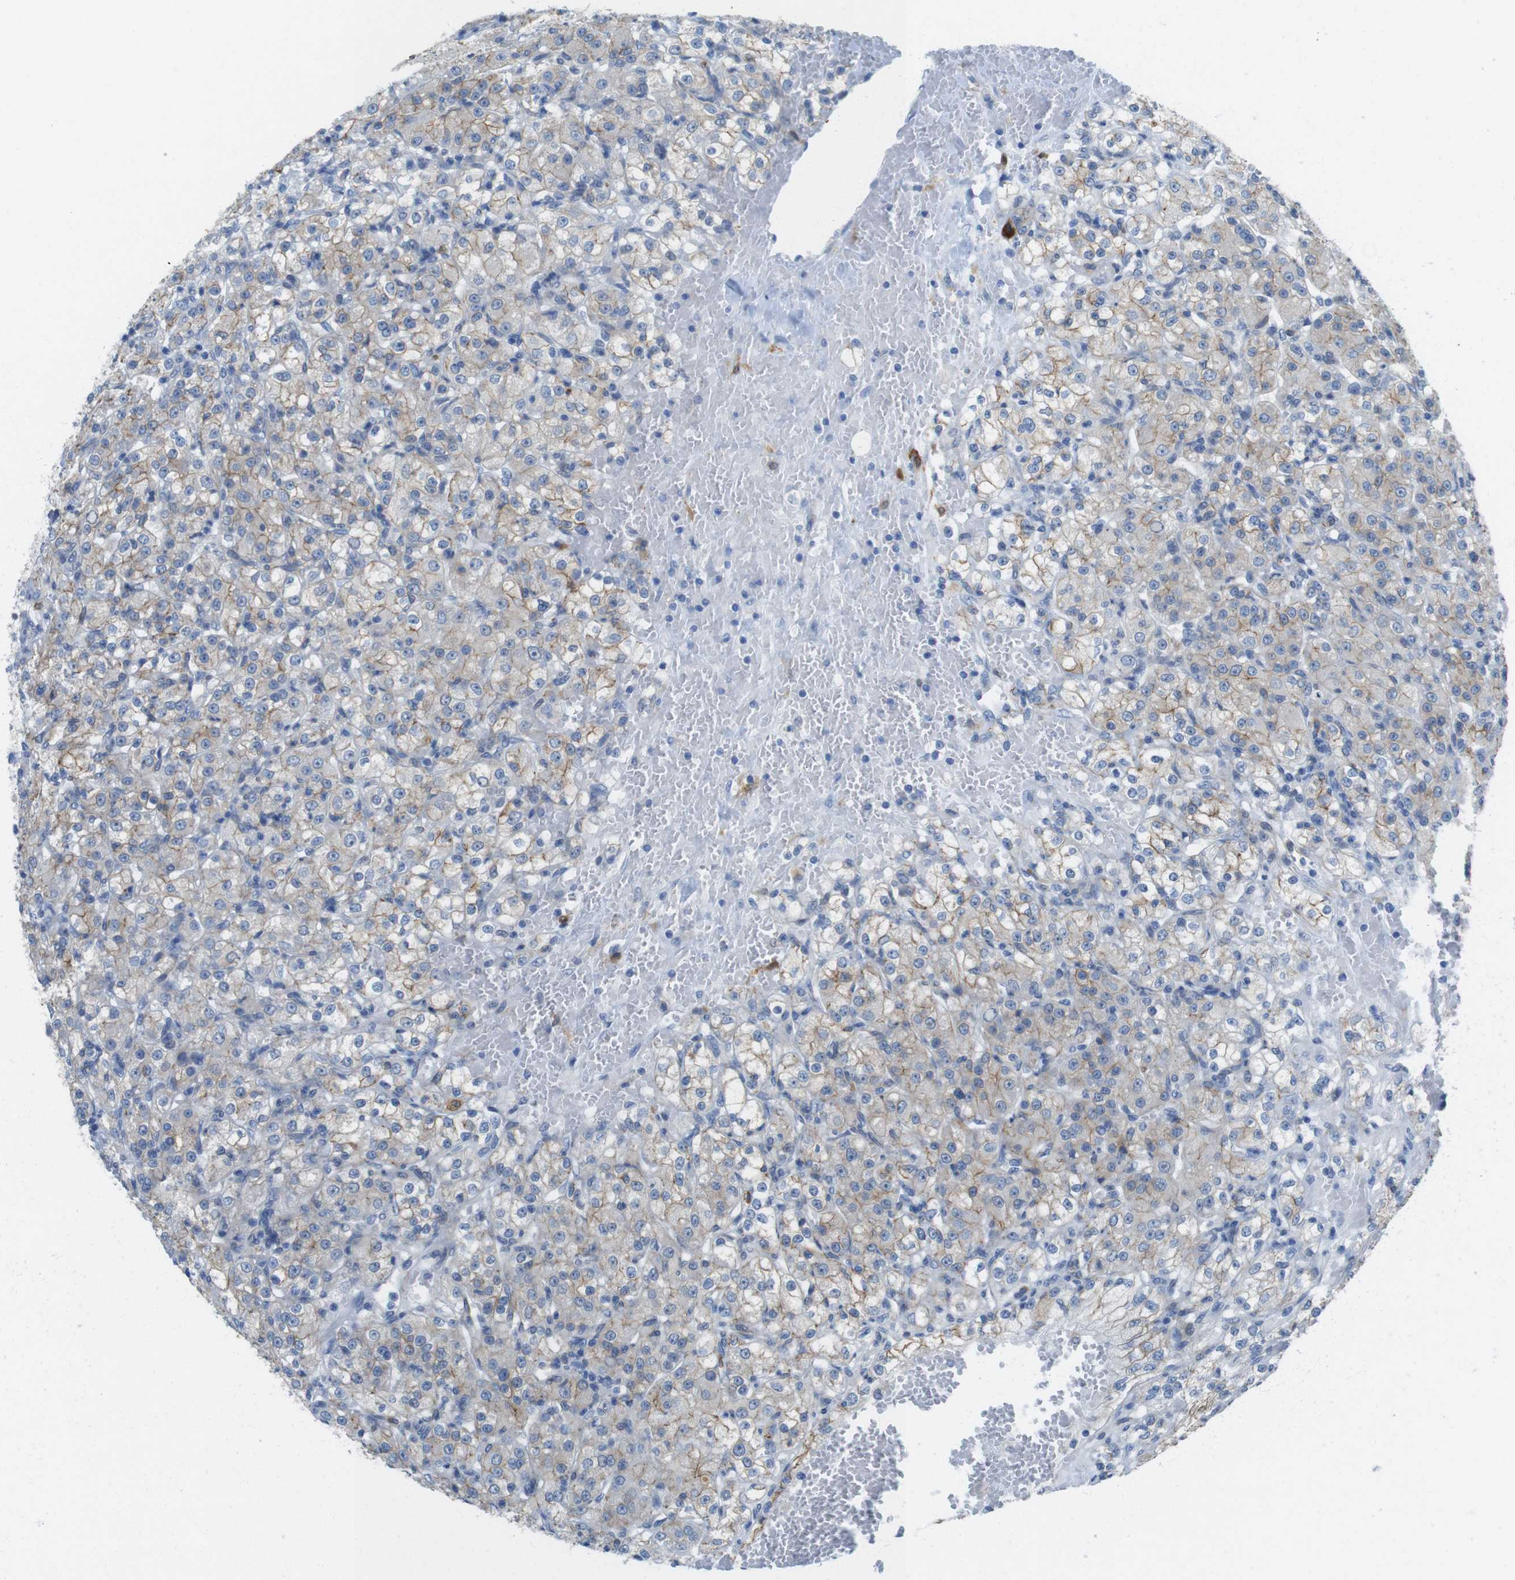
{"staining": {"intensity": "moderate", "quantity": "25%-75%", "location": "cytoplasmic/membranous"}, "tissue": "renal cancer", "cell_type": "Tumor cells", "image_type": "cancer", "snomed": [{"axis": "morphology", "description": "Normal tissue, NOS"}, {"axis": "morphology", "description": "Adenocarcinoma, NOS"}, {"axis": "topography", "description": "Kidney"}], "caption": "Immunohistochemistry (DAB (3,3'-diaminobenzidine)) staining of human adenocarcinoma (renal) shows moderate cytoplasmic/membranous protein expression in about 25%-75% of tumor cells.", "gene": "CLMN", "patient": {"sex": "male", "age": 61}}